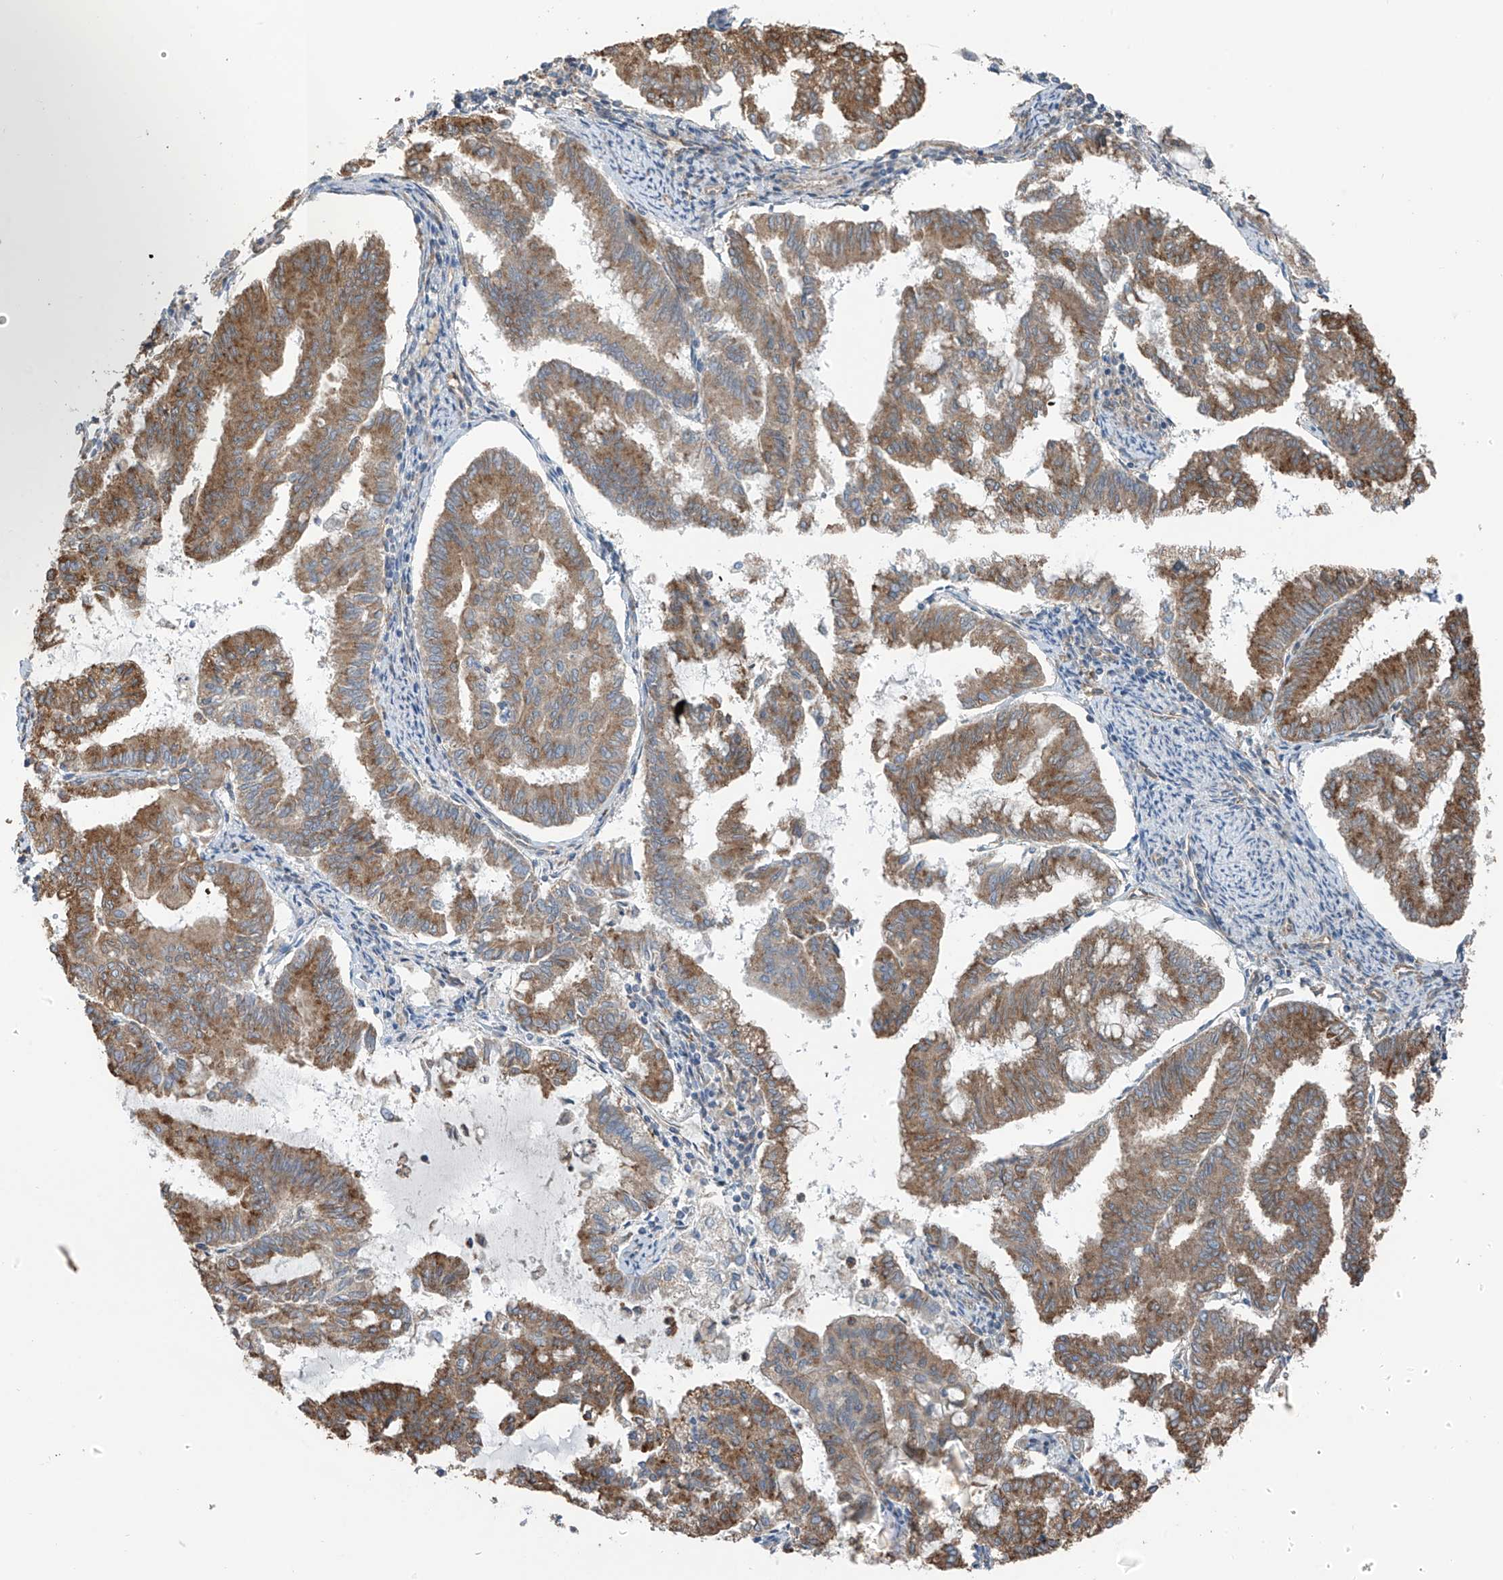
{"staining": {"intensity": "moderate", "quantity": ">75%", "location": "cytoplasmic/membranous"}, "tissue": "endometrial cancer", "cell_type": "Tumor cells", "image_type": "cancer", "snomed": [{"axis": "morphology", "description": "Adenocarcinoma, NOS"}, {"axis": "topography", "description": "Endometrium"}], "caption": "Immunohistochemistry (DAB (3,3'-diaminobenzidine)) staining of human adenocarcinoma (endometrial) shows moderate cytoplasmic/membranous protein expression in about >75% of tumor cells.", "gene": "ZNF189", "patient": {"sex": "female", "age": 79}}